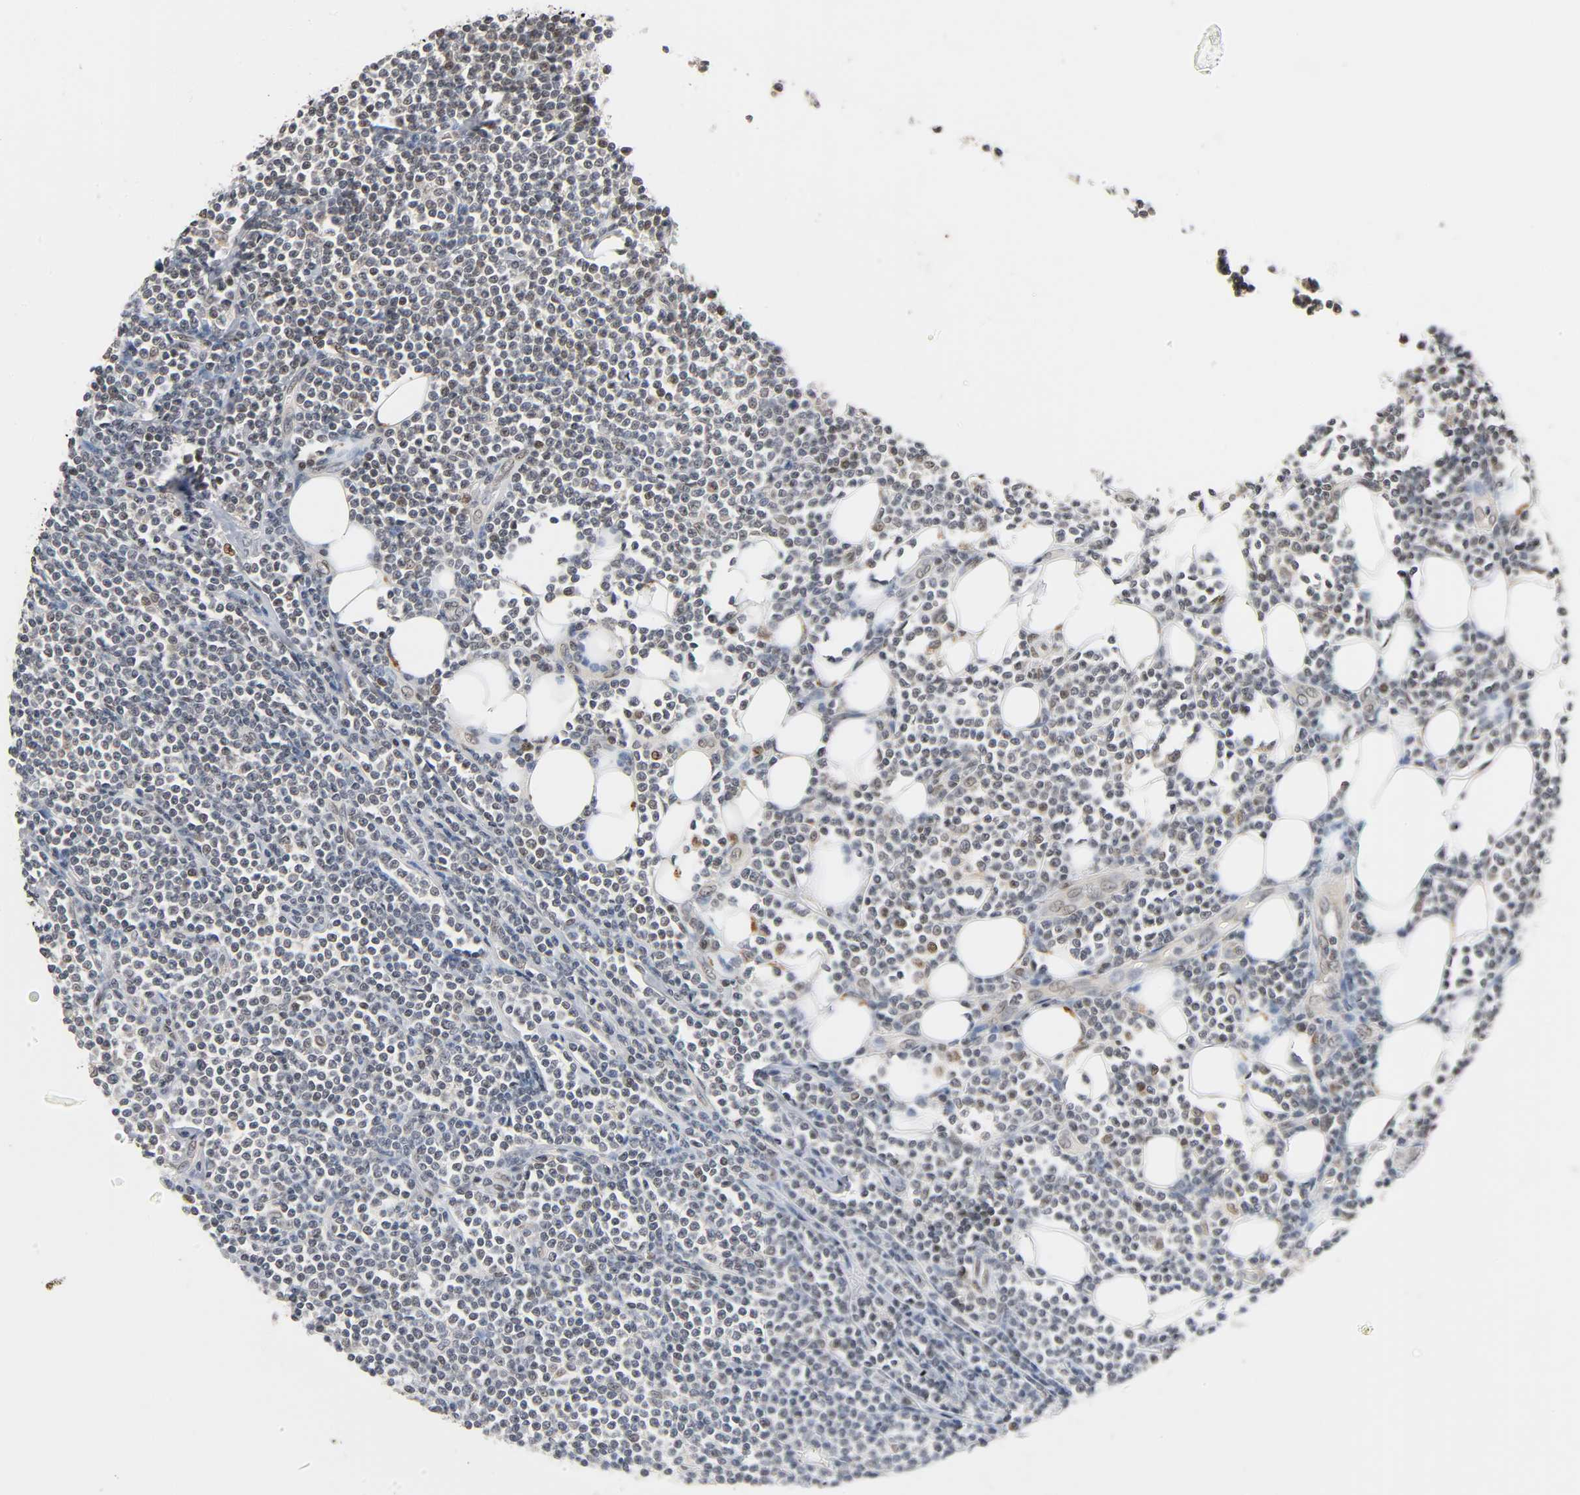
{"staining": {"intensity": "moderate", "quantity": "25%-75%", "location": "nuclear"}, "tissue": "lymphoma", "cell_type": "Tumor cells", "image_type": "cancer", "snomed": [{"axis": "morphology", "description": "Malignant lymphoma, non-Hodgkin's type, Low grade"}, {"axis": "topography", "description": "Soft tissue"}], "caption": "Immunohistochemistry photomicrograph of human lymphoma stained for a protein (brown), which exhibits medium levels of moderate nuclear expression in approximately 25%-75% of tumor cells.", "gene": "UBC", "patient": {"sex": "male", "age": 92}}